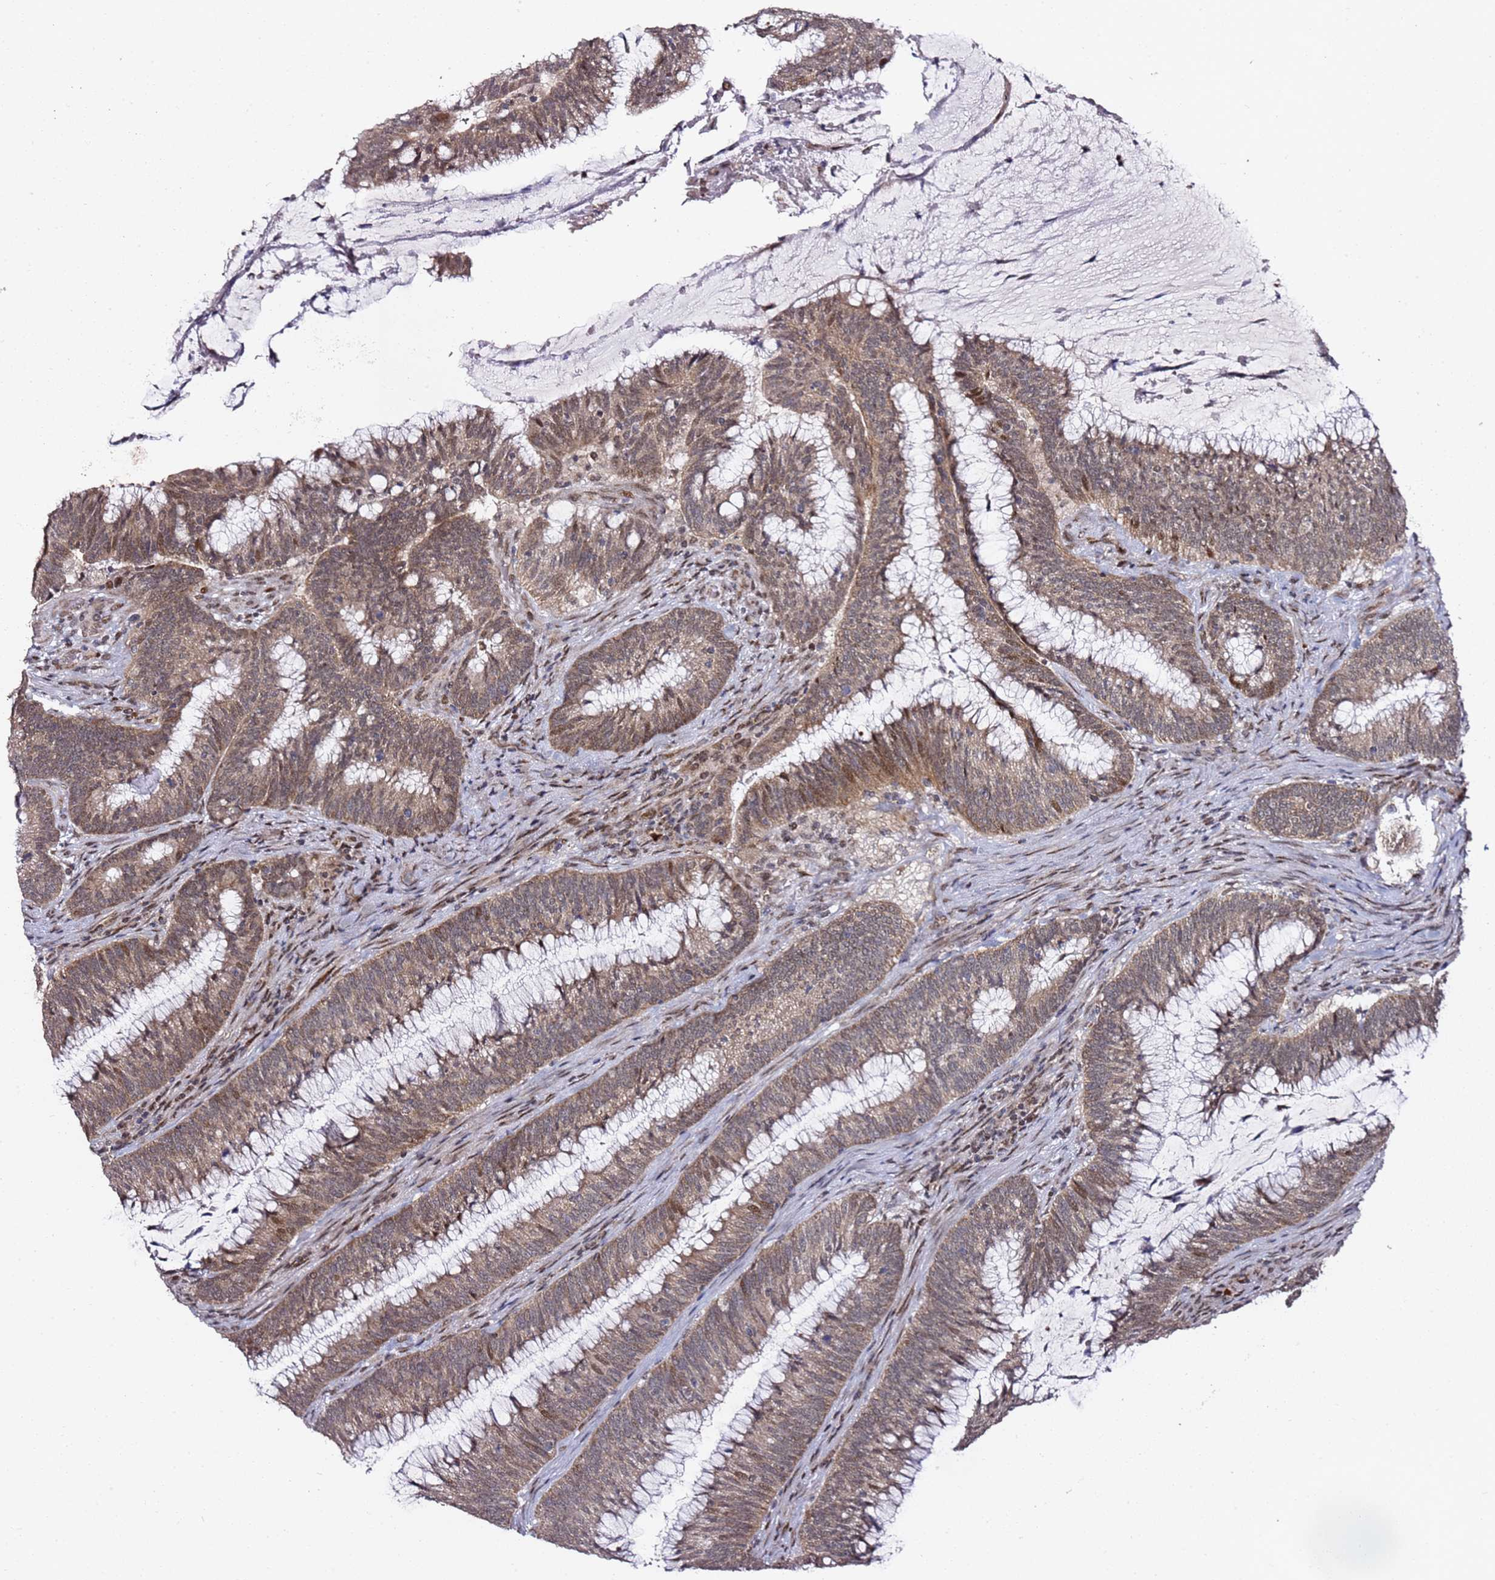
{"staining": {"intensity": "moderate", "quantity": ">75%", "location": "cytoplasmic/membranous,nuclear"}, "tissue": "colorectal cancer", "cell_type": "Tumor cells", "image_type": "cancer", "snomed": [{"axis": "morphology", "description": "Adenocarcinoma, NOS"}, {"axis": "topography", "description": "Rectum"}], "caption": "Immunohistochemistry (IHC) staining of colorectal cancer (adenocarcinoma), which displays medium levels of moderate cytoplasmic/membranous and nuclear expression in approximately >75% of tumor cells indicating moderate cytoplasmic/membranous and nuclear protein staining. The staining was performed using DAB (3,3'-diaminobenzidine) (brown) for protein detection and nuclei were counterstained in hematoxylin (blue).", "gene": "TP53AIP1", "patient": {"sex": "female", "age": 77}}